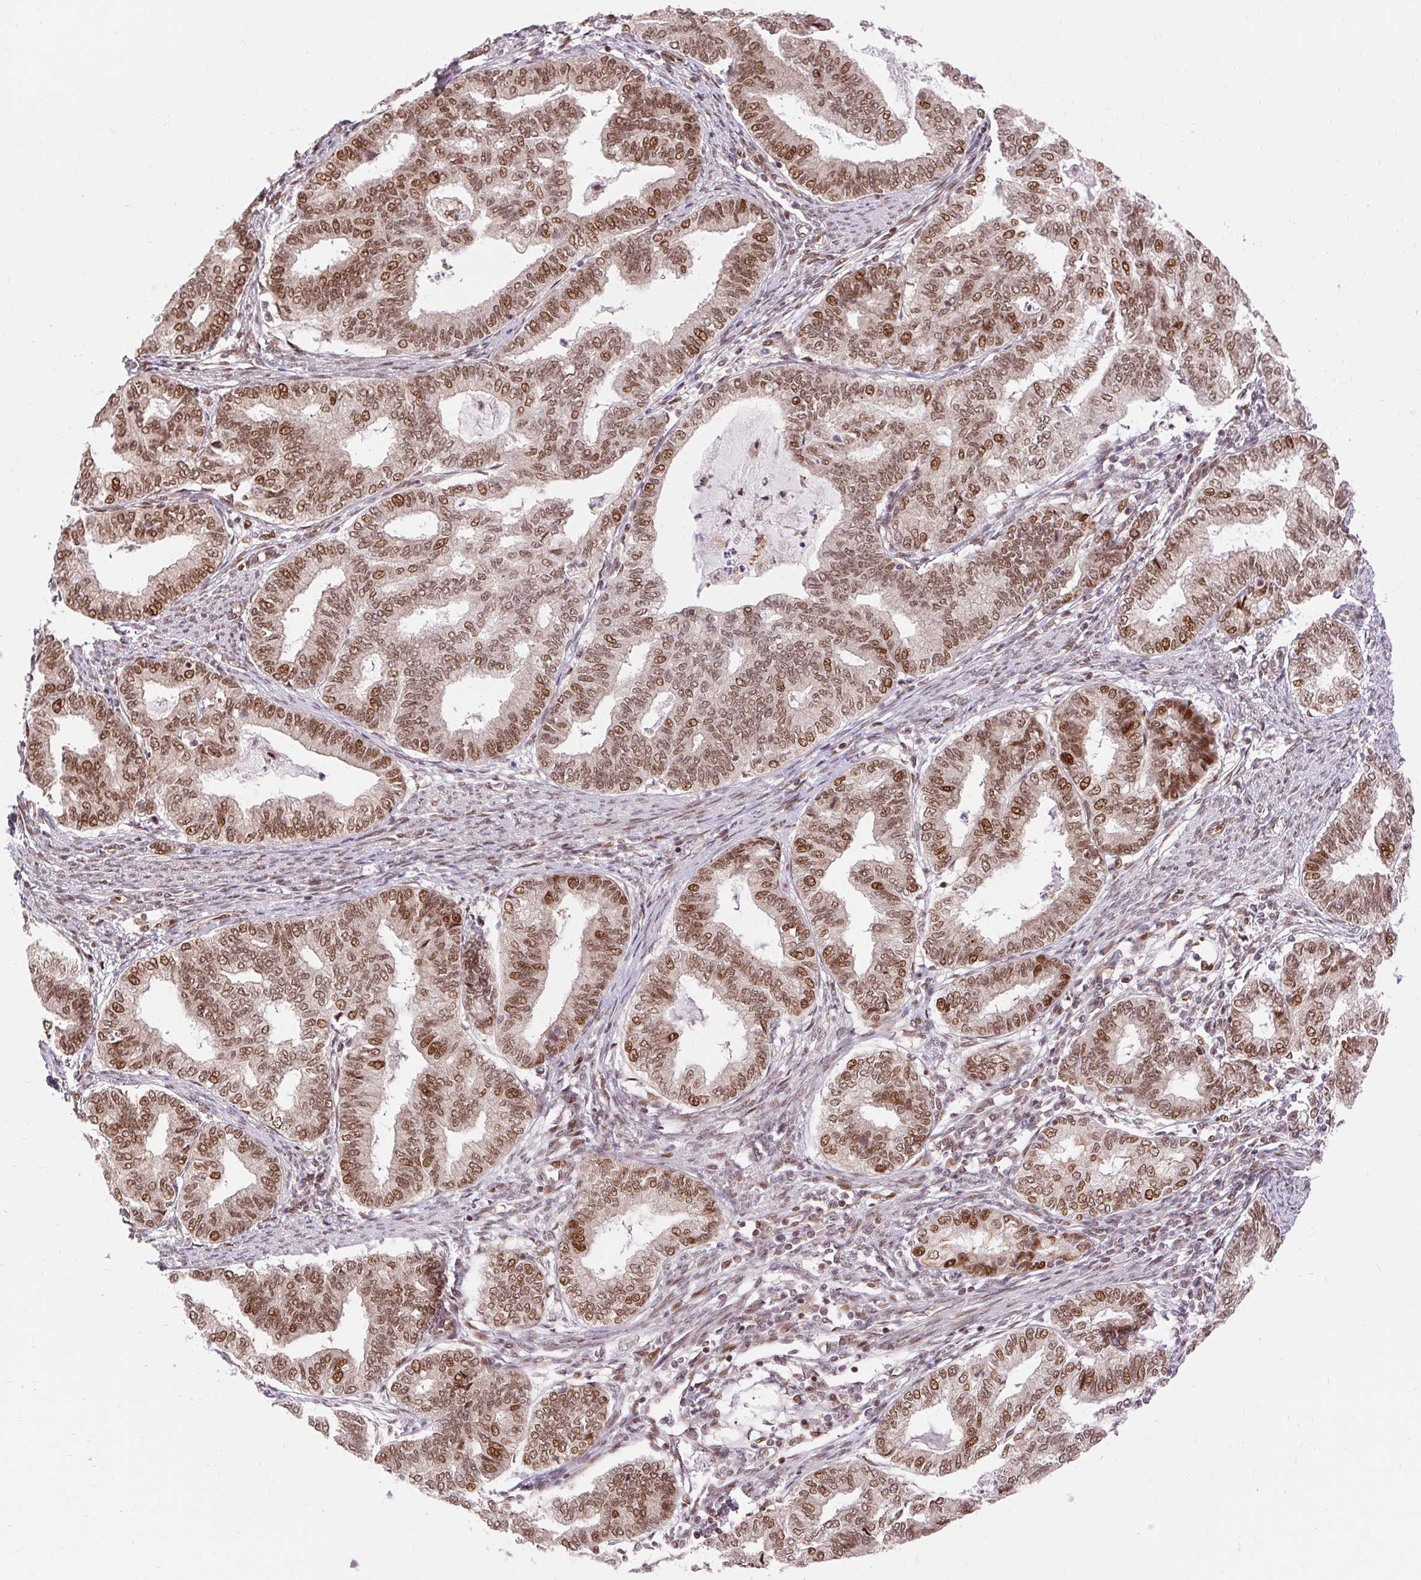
{"staining": {"intensity": "moderate", "quantity": ">75%", "location": "nuclear"}, "tissue": "endometrial cancer", "cell_type": "Tumor cells", "image_type": "cancer", "snomed": [{"axis": "morphology", "description": "Adenocarcinoma, NOS"}, {"axis": "topography", "description": "Endometrium"}], "caption": "DAB immunohistochemical staining of human adenocarcinoma (endometrial) shows moderate nuclear protein expression in about >75% of tumor cells. (IHC, brightfield microscopy, high magnification).", "gene": "MECOM", "patient": {"sex": "female", "age": 79}}